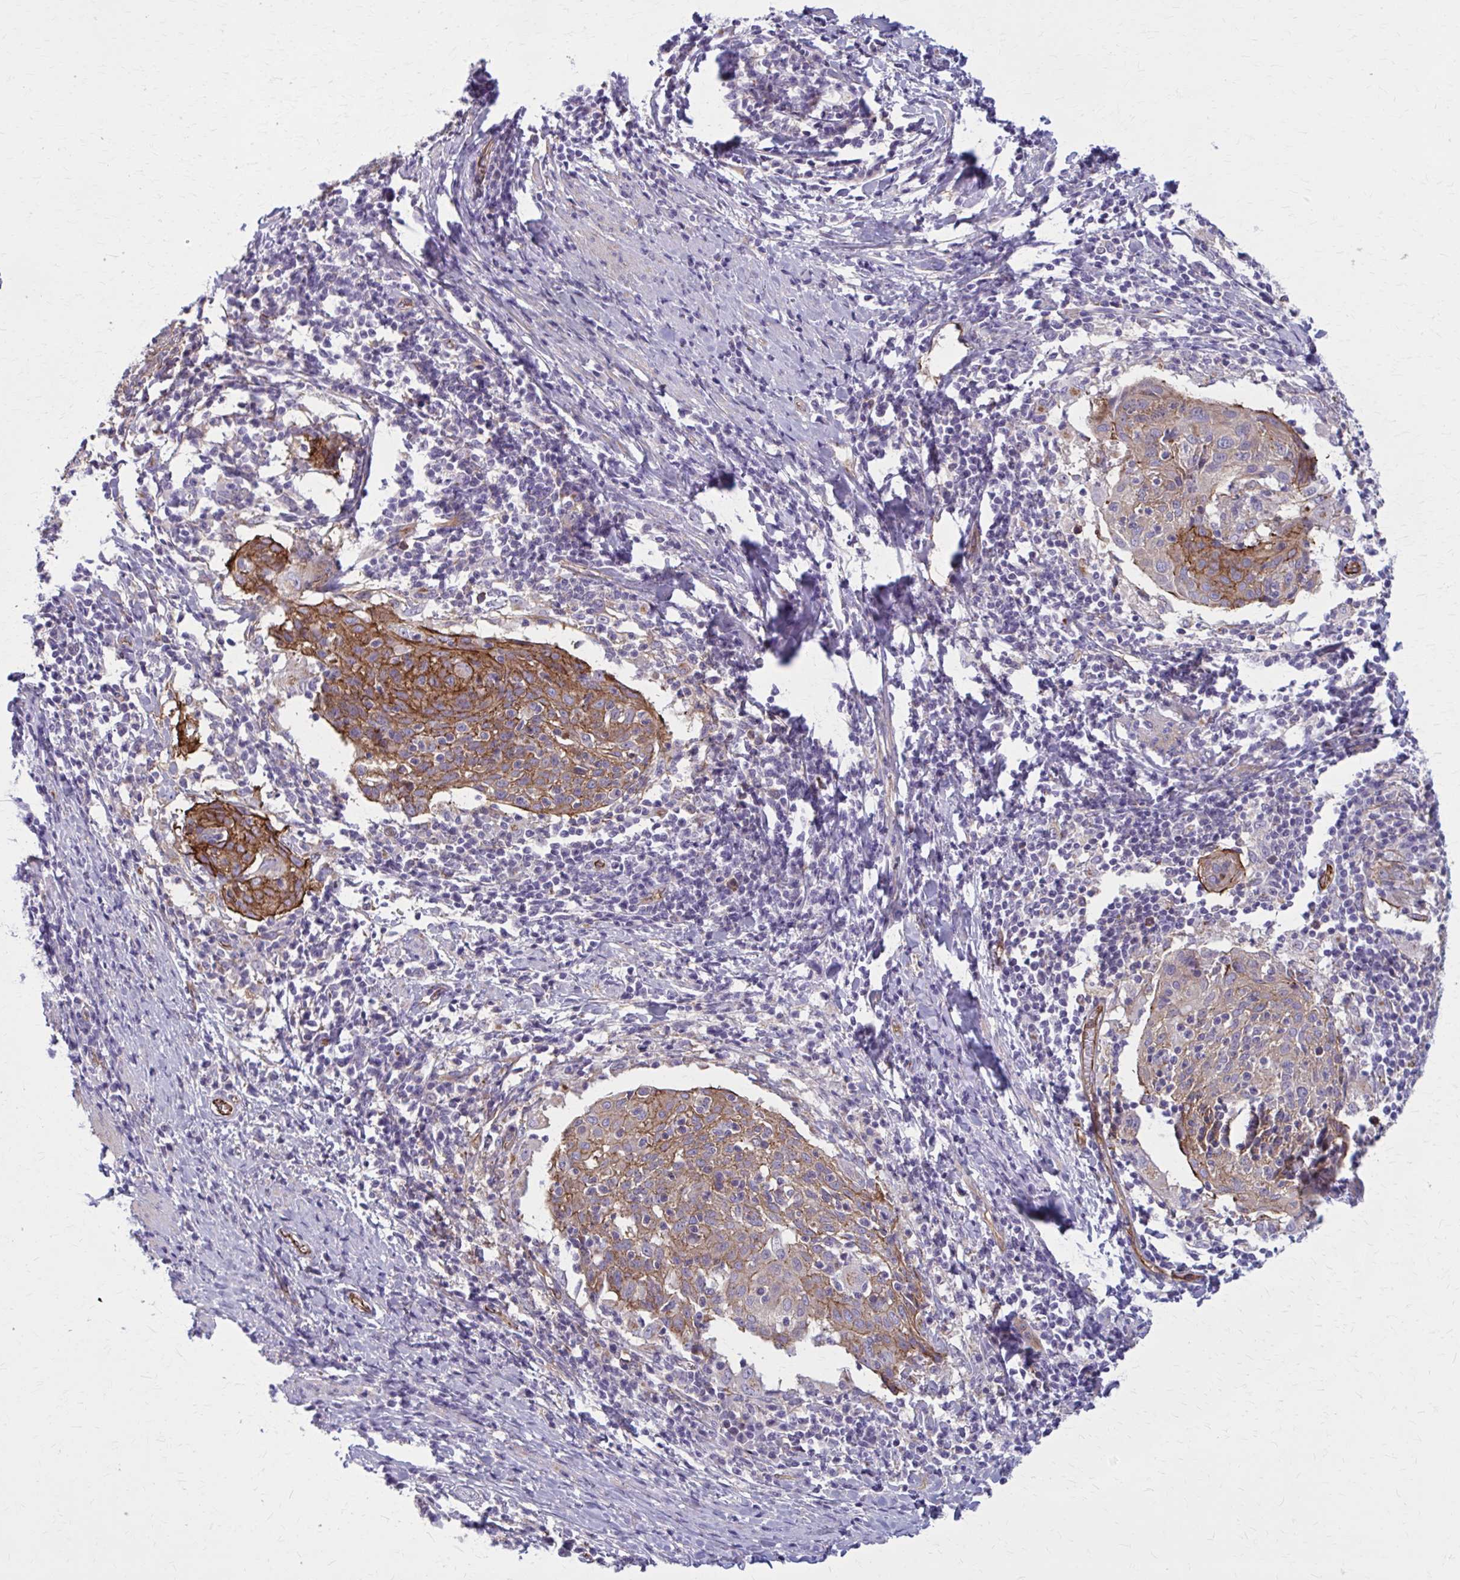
{"staining": {"intensity": "moderate", "quantity": ">75%", "location": "cytoplasmic/membranous"}, "tissue": "cervical cancer", "cell_type": "Tumor cells", "image_type": "cancer", "snomed": [{"axis": "morphology", "description": "Squamous cell carcinoma, NOS"}, {"axis": "topography", "description": "Cervix"}], "caption": "Human cervical cancer stained with a brown dye shows moderate cytoplasmic/membranous positive staining in about >75% of tumor cells.", "gene": "ZDHHC7", "patient": {"sex": "female", "age": 52}}